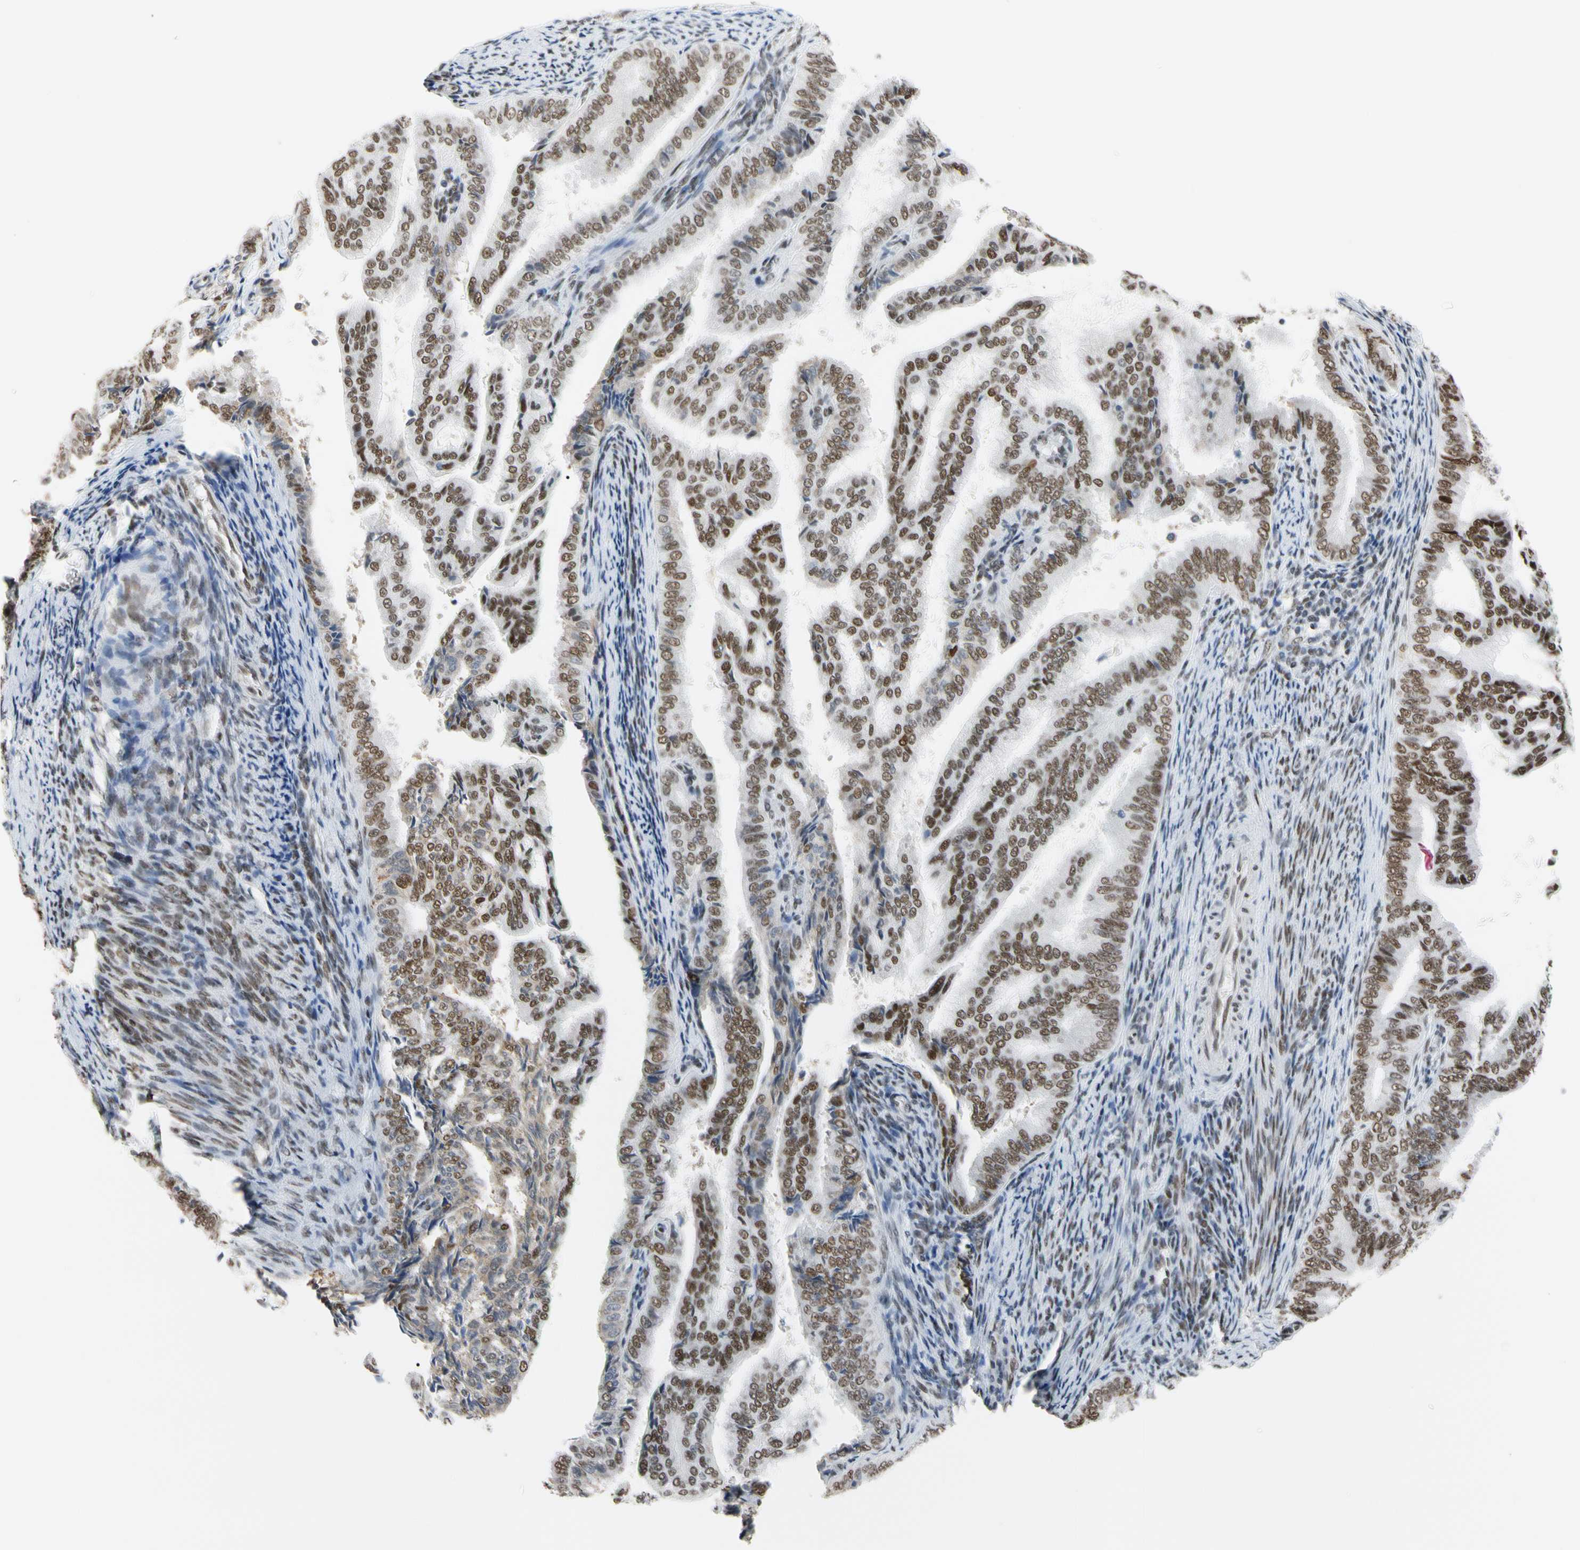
{"staining": {"intensity": "moderate", "quantity": ">75%", "location": "nuclear"}, "tissue": "endometrial cancer", "cell_type": "Tumor cells", "image_type": "cancer", "snomed": [{"axis": "morphology", "description": "Adenocarcinoma, NOS"}, {"axis": "topography", "description": "Endometrium"}], "caption": "Immunohistochemistry (DAB) staining of human adenocarcinoma (endometrial) exhibits moderate nuclear protein positivity in approximately >75% of tumor cells.", "gene": "FAM98B", "patient": {"sex": "female", "age": 58}}